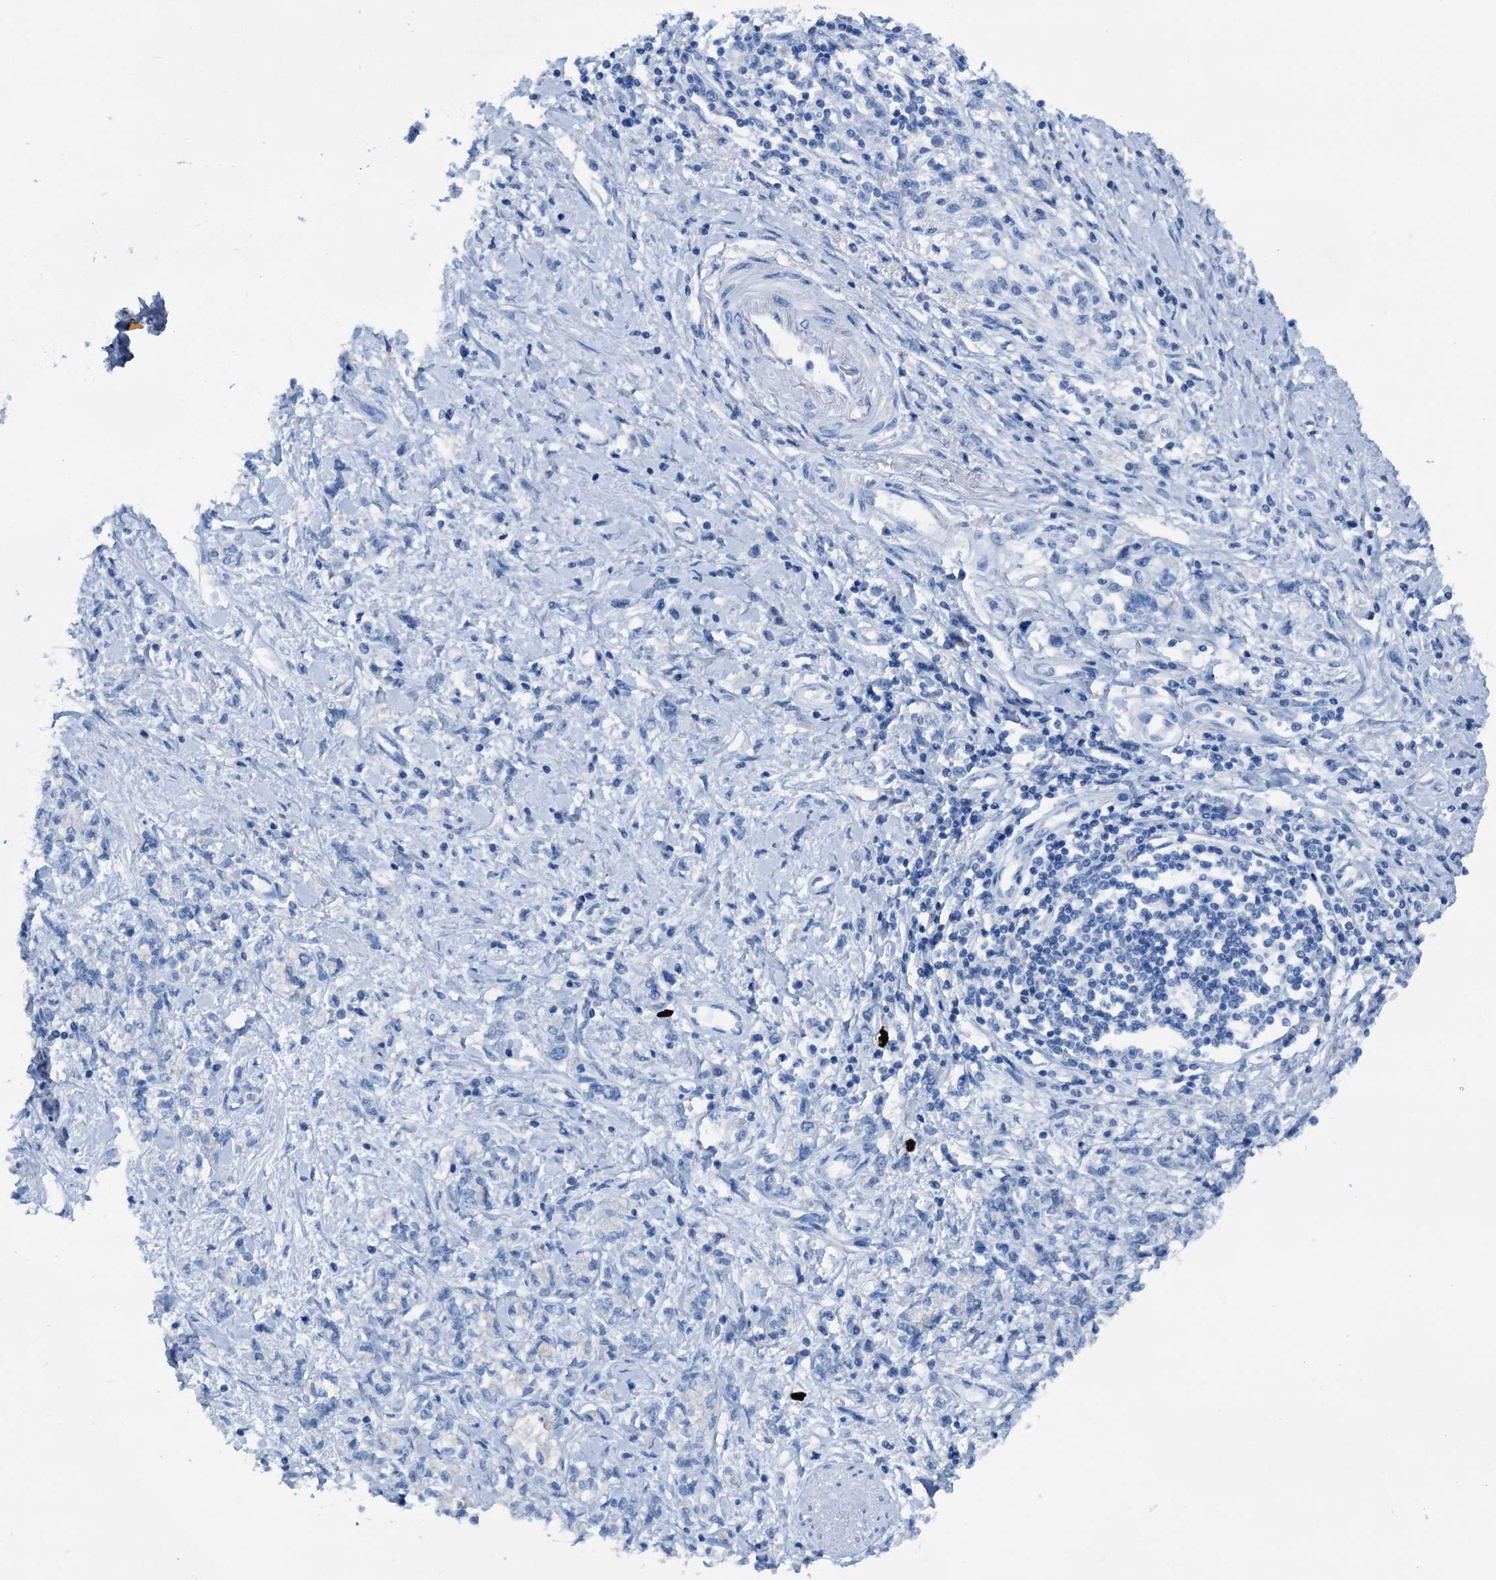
{"staining": {"intensity": "negative", "quantity": "none", "location": "none"}, "tissue": "stomach cancer", "cell_type": "Tumor cells", "image_type": "cancer", "snomed": [{"axis": "morphology", "description": "Adenocarcinoma, NOS"}, {"axis": "topography", "description": "Stomach"}], "caption": "IHC of human stomach adenocarcinoma reveals no expression in tumor cells.", "gene": "C1QTNF4", "patient": {"sex": "female", "age": 76}}